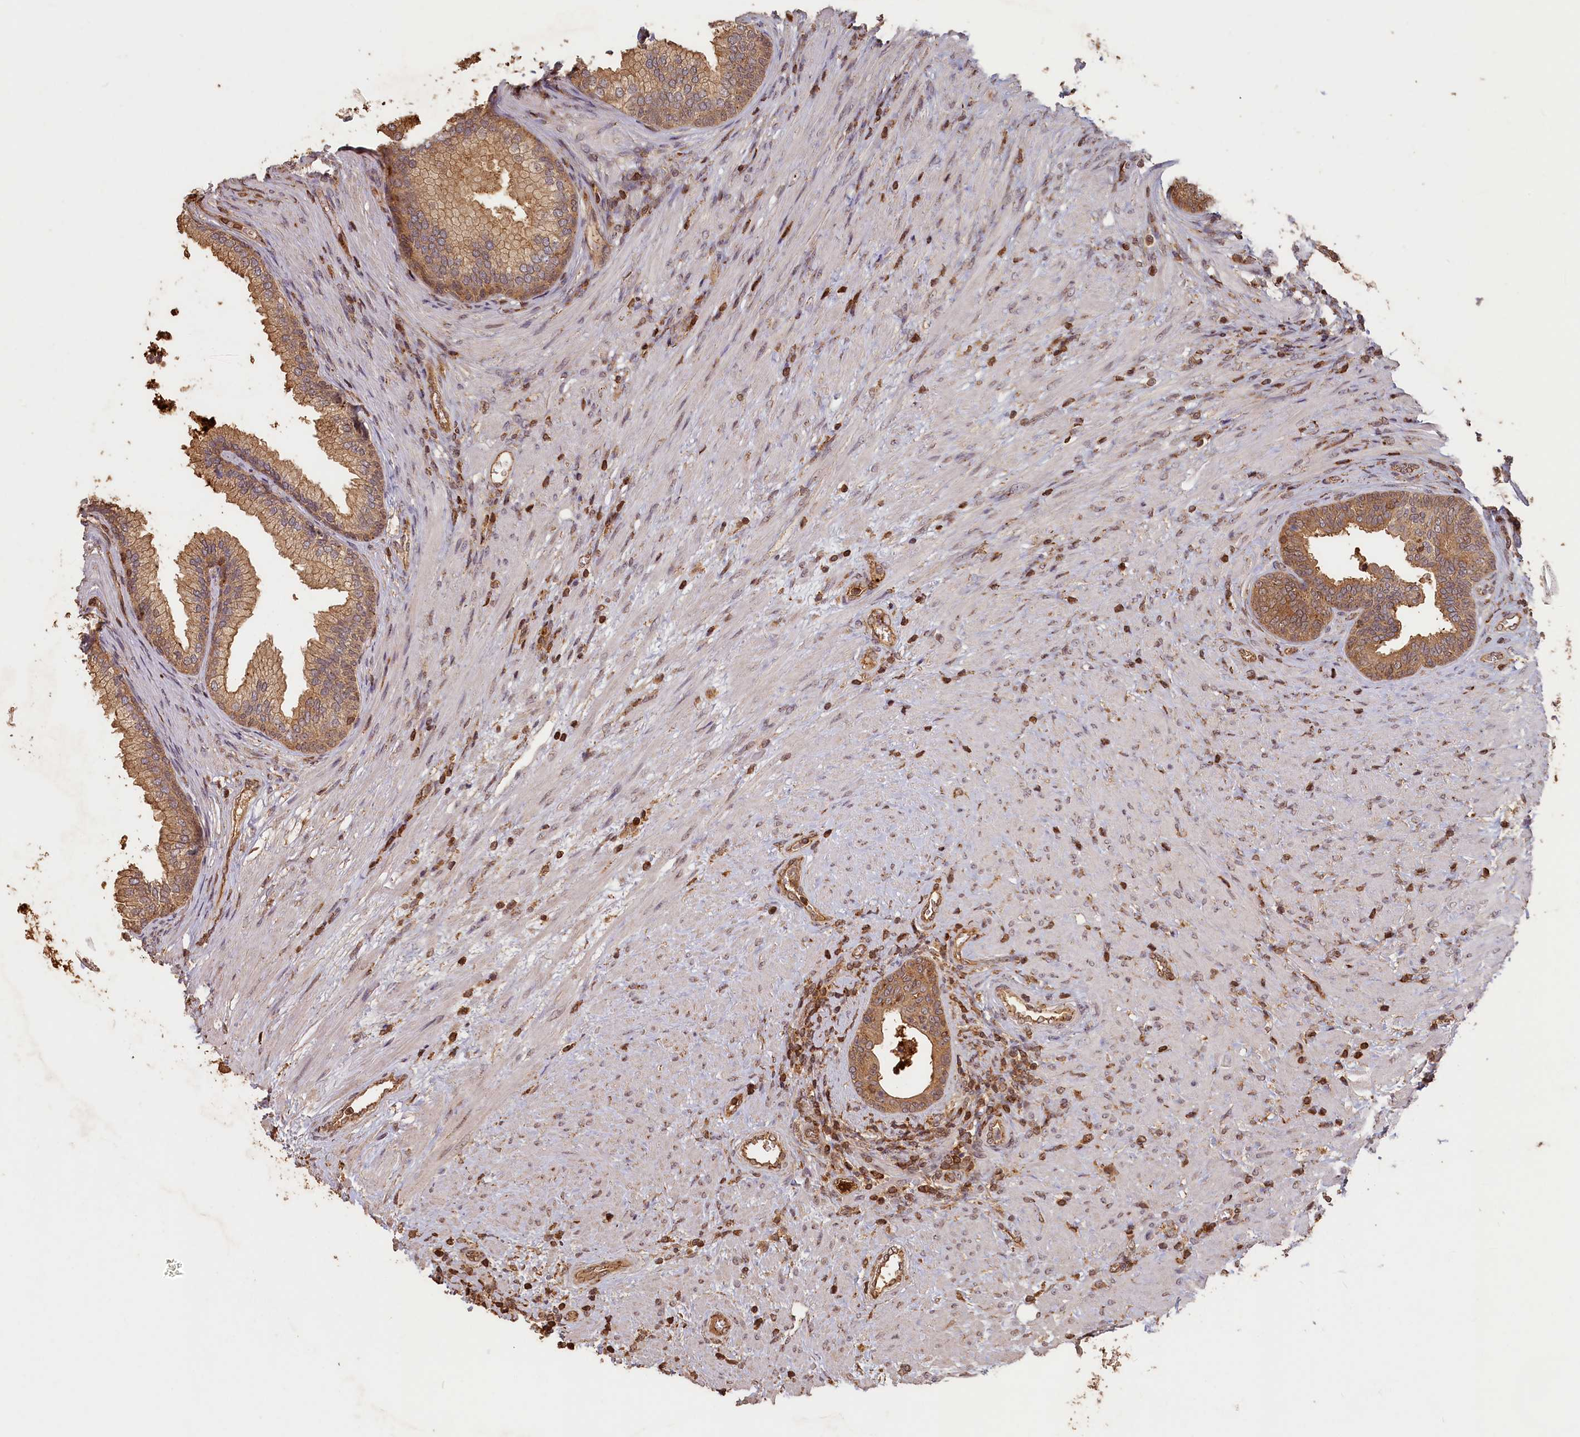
{"staining": {"intensity": "moderate", "quantity": ">75%", "location": "cytoplasmic/membranous"}, "tissue": "prostate", "cell_type": "Glandular cells", "image_type": "normal", "snomed": [{"axis": "morphology", "description": "Normal tissue, NOS"}, {"axis": "topography", "description": "Prostate"}], "caption": "Human prostate stained for a protein (brown) exhibits moderate cytoplasmic/membranous positive staining in about >75% of glandular cells.", "gene": "MADD", "patient": {"sex": "male", "age": 76}}